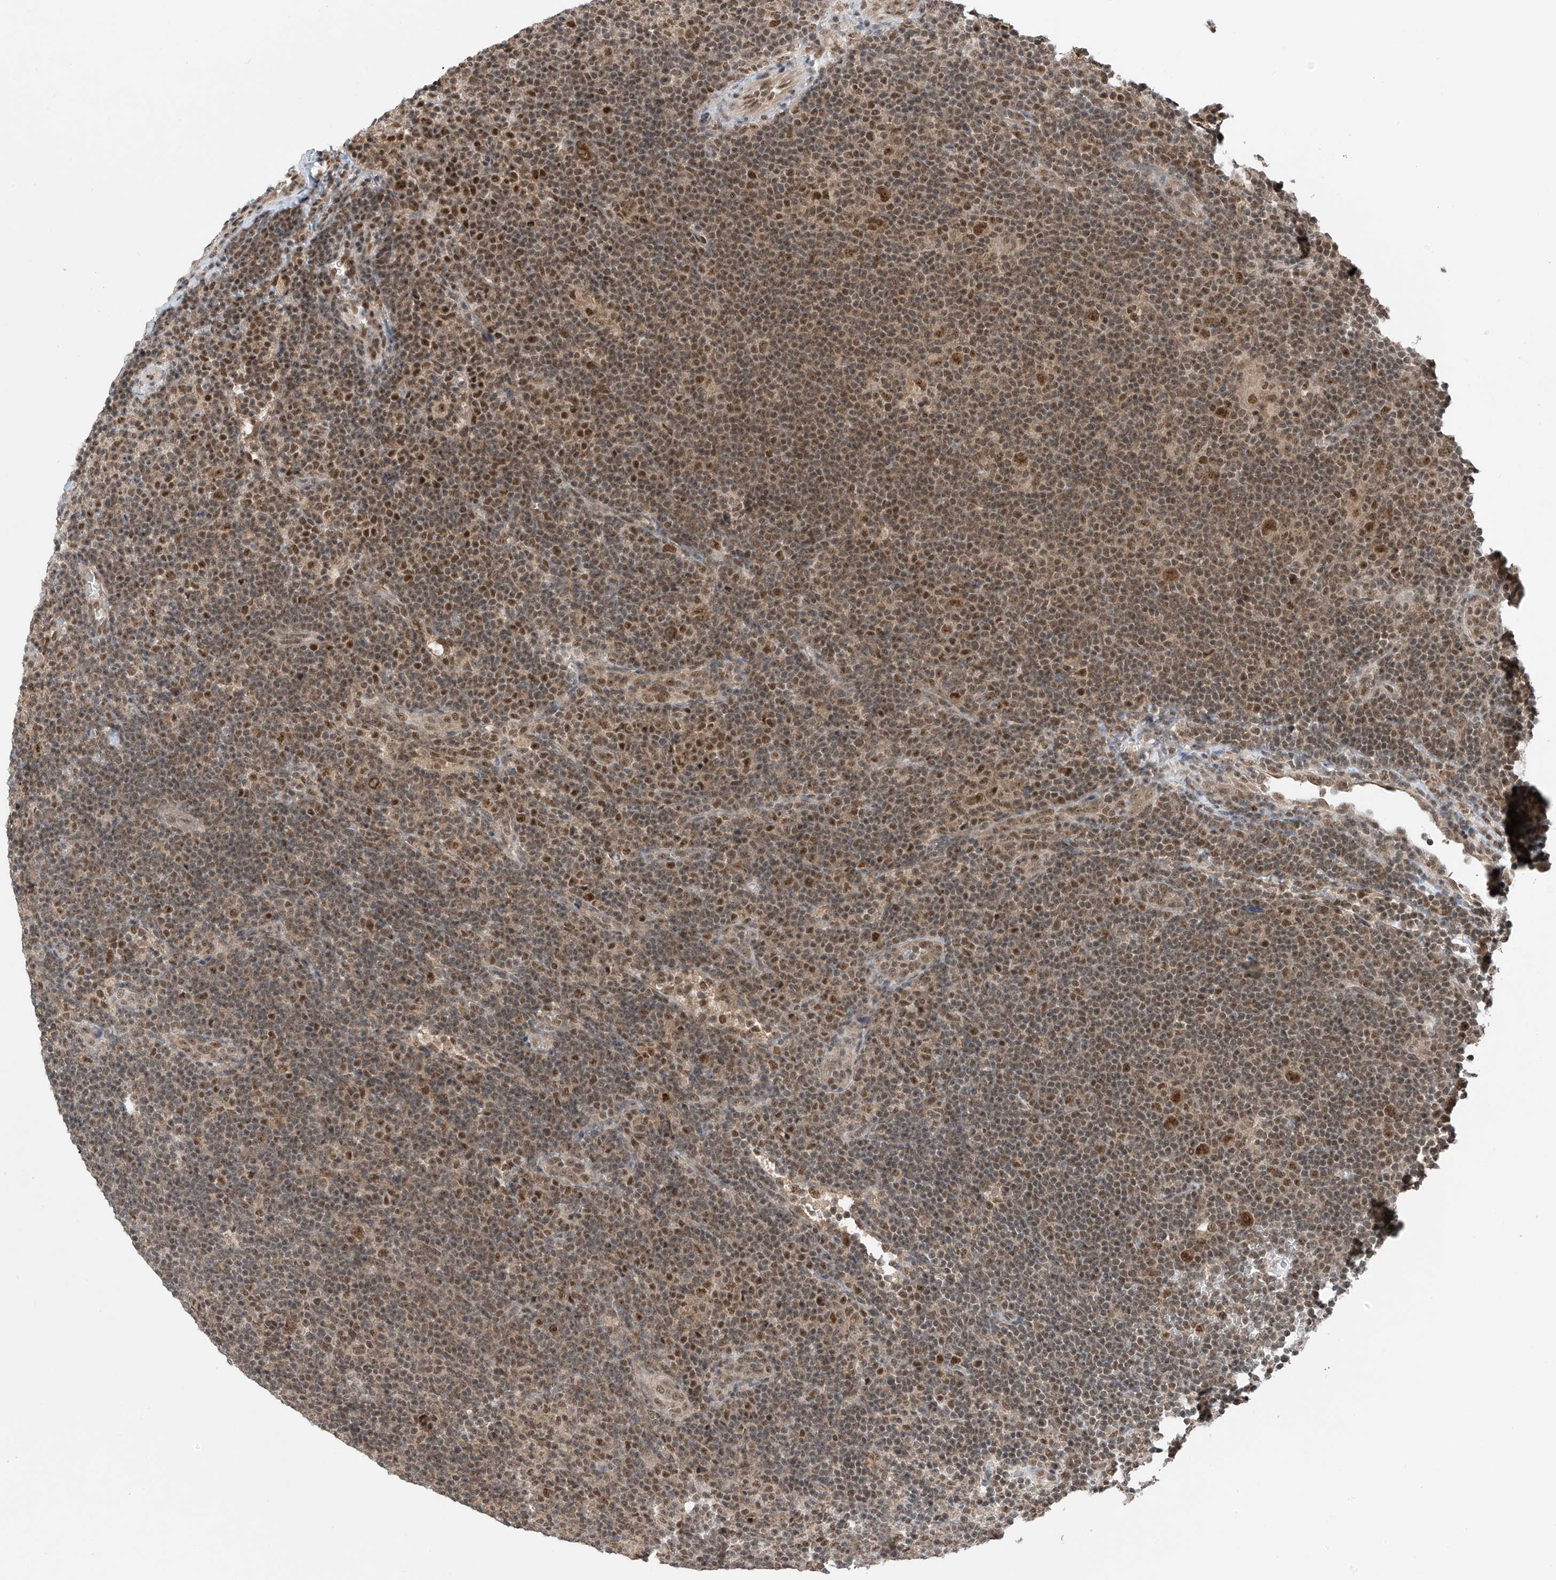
{"staining": {"intensity": "moderate", "quantity": ">75%", "location": "nuclear"}, "tissue": "lymphoma", "cell_type": "Tumor cells", "image_type": "cancer", "snomed": [{"axis": "morphology", "description": "Hodgkin's disease, NOS"}, {"axis": "topography", "description": "Lymph node"}], "caption": "Human lymphoma stained with a protein marker reveals moderate staining in tumor cells.", "gene": "RPAIN", "patient": {"sex": "female", "age": 57}}